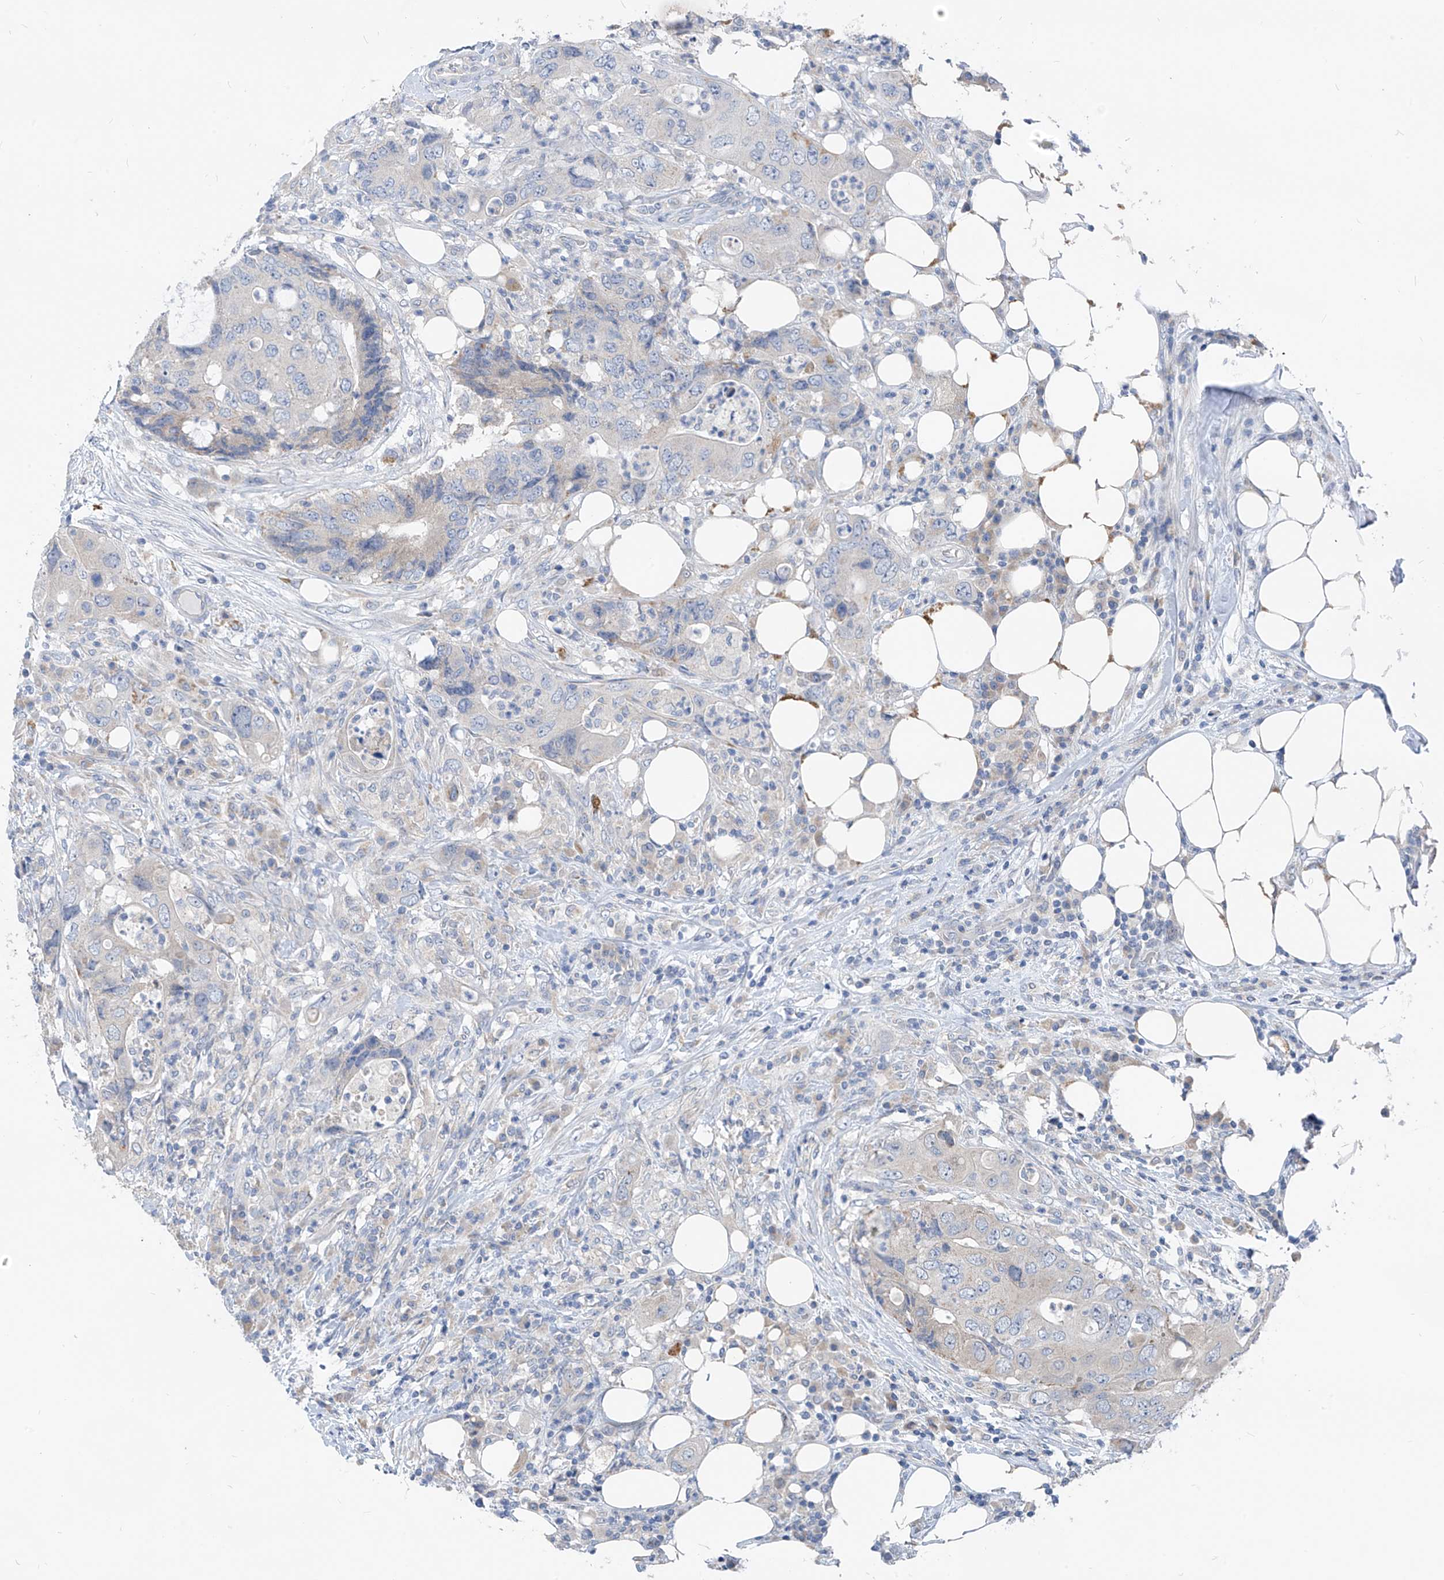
{"staining": {"intensity": "negative", "quantity": "none", "location": "none"}, "tissue": "colorectal cancer", "cell_type": "Tumor cells", "image_type": "cancer", "snomed": [{"axis": "morphology", "description": "Adenocarcinoma, NOS"}, {"axis": "topography", "description": "Colon"}], "caption": "Tumor cells show no significant expression in adenocarcinoma (colorectal).", "gene": "LDAH", "patient": {"sex": "male", "age": 71}}